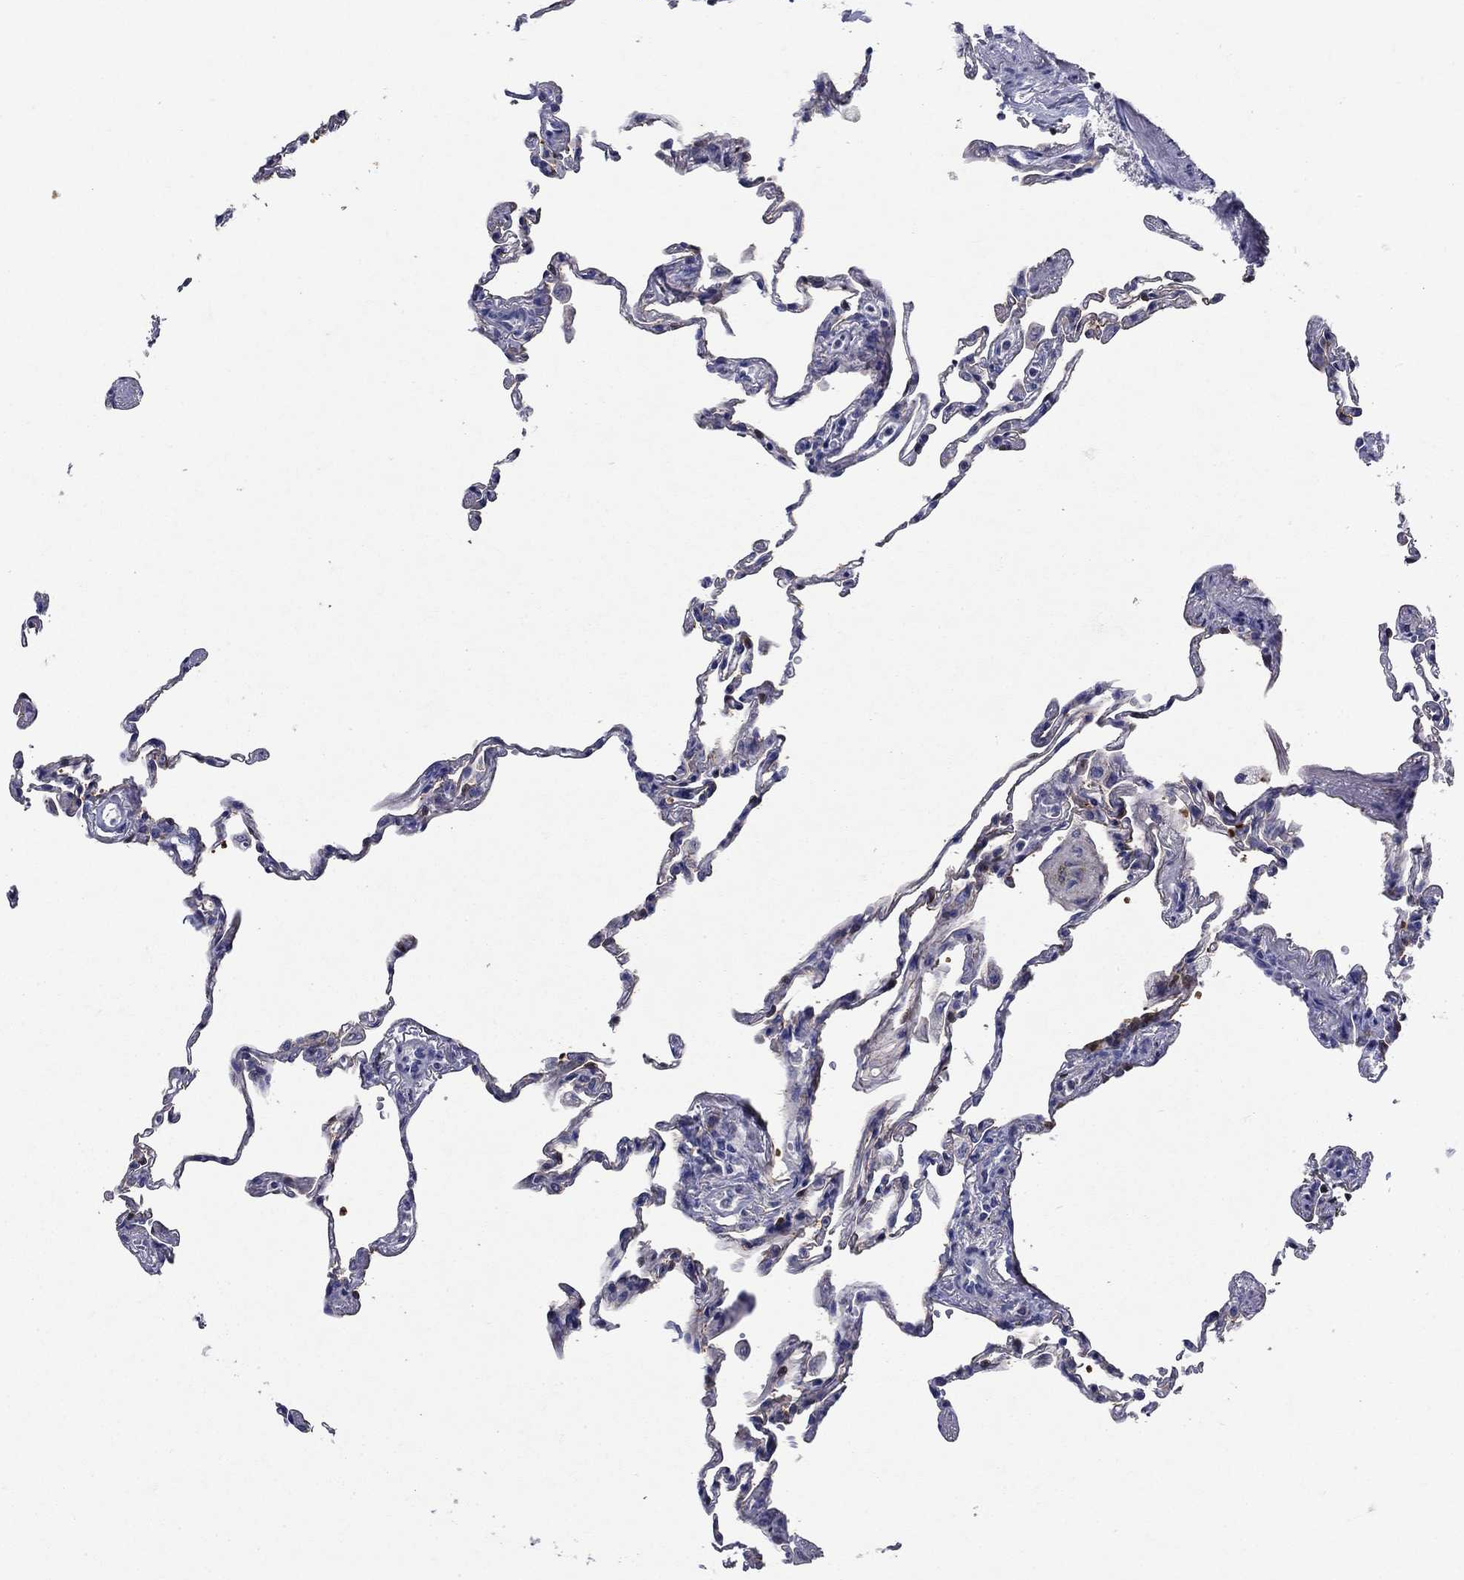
{"staining": {"intensity": "negative", "quantity": "none", "location": "none"}, "tissue": "lung", "cell_type": "Alveolar cells", "image_type": "normal", "snomed": [{"axis": "morphology", "description": "Normal tissue, NOS"}, {"axis": "topography", "description": "Lung"}], "caption": "Protein analysis of normal lung displays no significant positivity in alveolar cells.", "gene": "SULT2B1", "patient": {"sex": "female", "age": 57}}